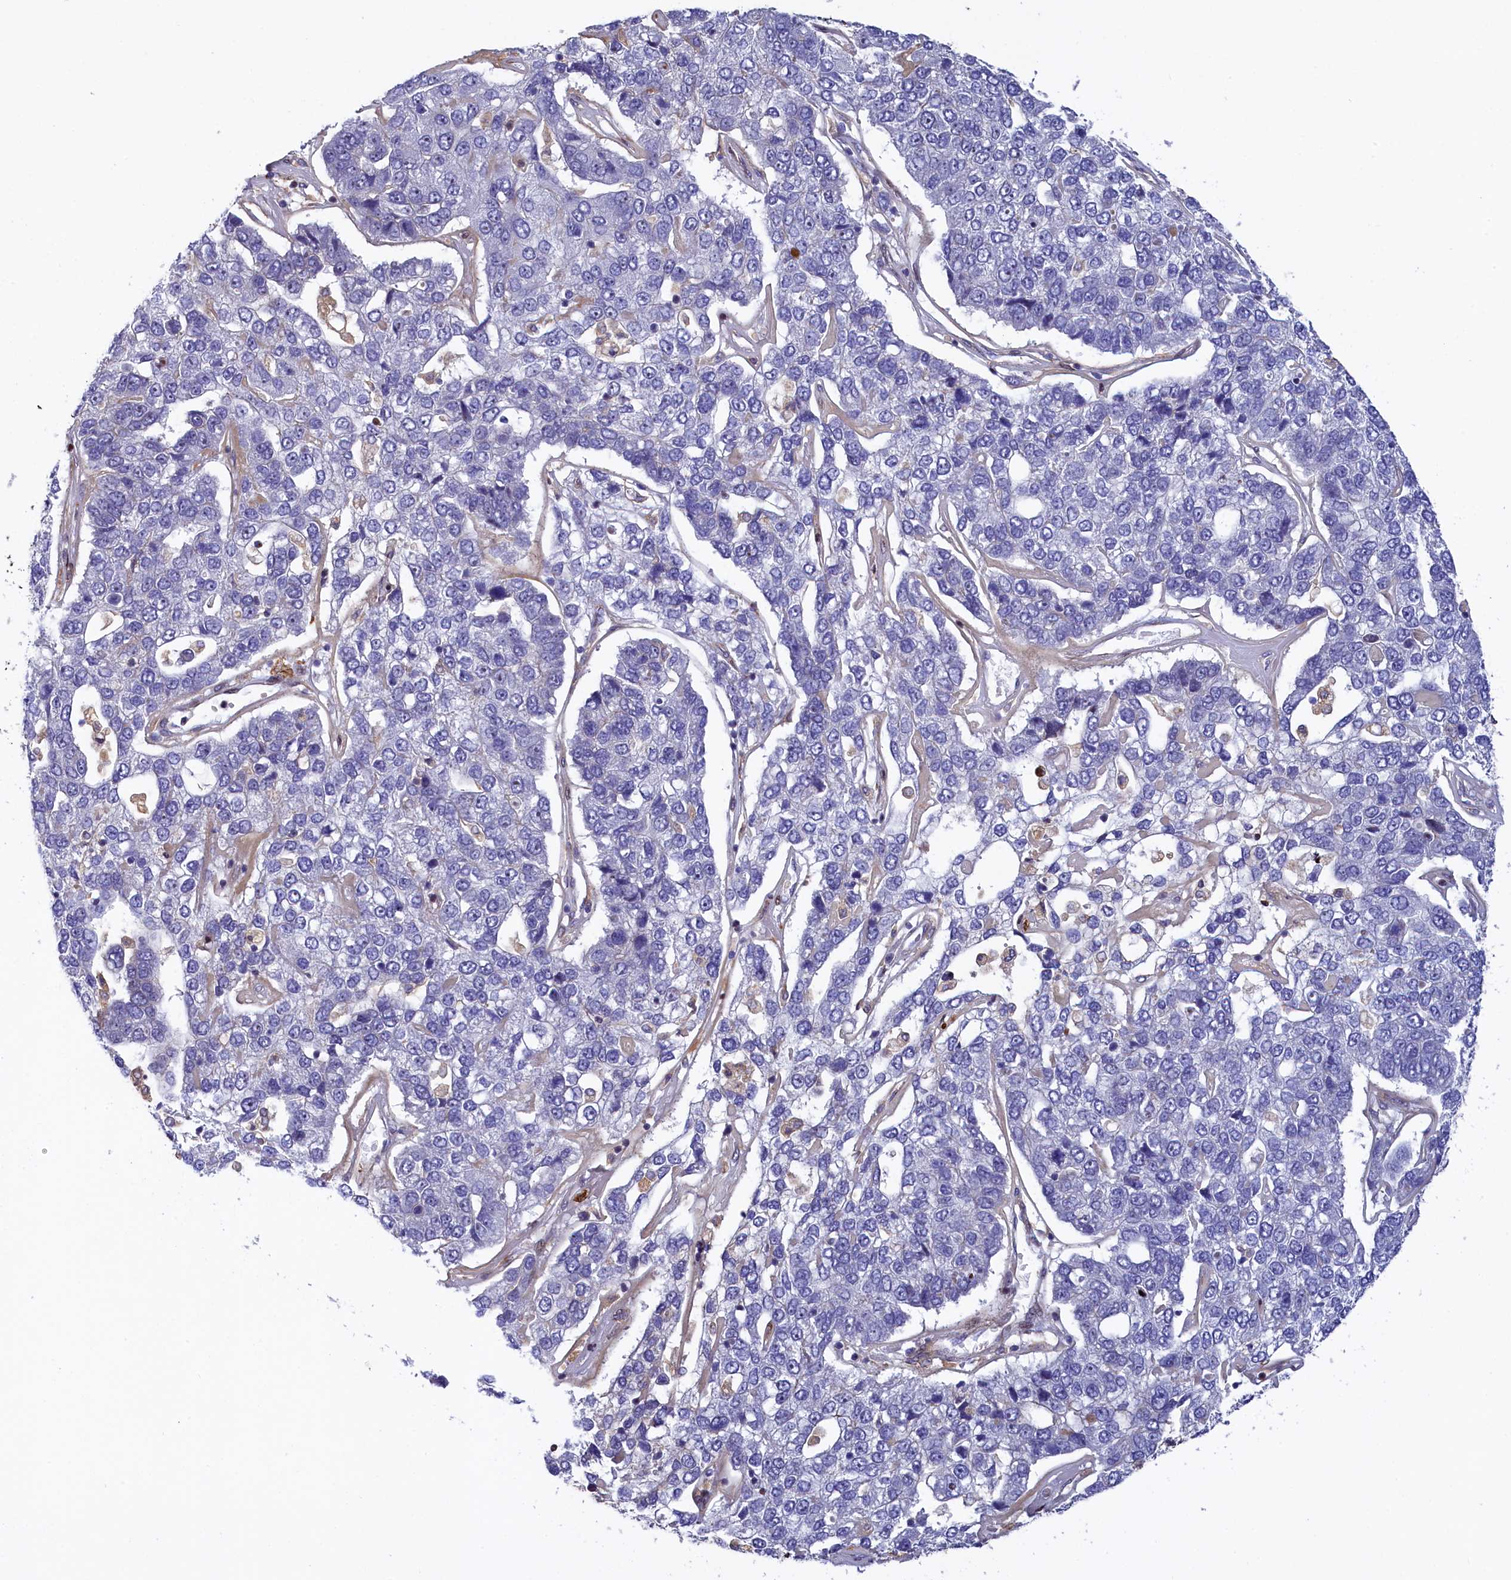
{"staining": {"intensity": "negative", "quantity": "none", "location": "none"}, "tissue": "pancreatic cancer", "cell_type": "Tumor cells", "image_type": "cancer", "snomed": [{"axis": "morphology", "description": "Adenocarcinoma, NOS"}, {"axis": "topography", "description": "Pancreas"}], "caption": "This is a micrograph of immunohistochemistry staining of adenocarcinoma (pancreatic), which shows no staining in tumor cells. Nuclei are stained in blue.", "gene": "TGDS", "patient": {"sex": "female", "age": 61}}